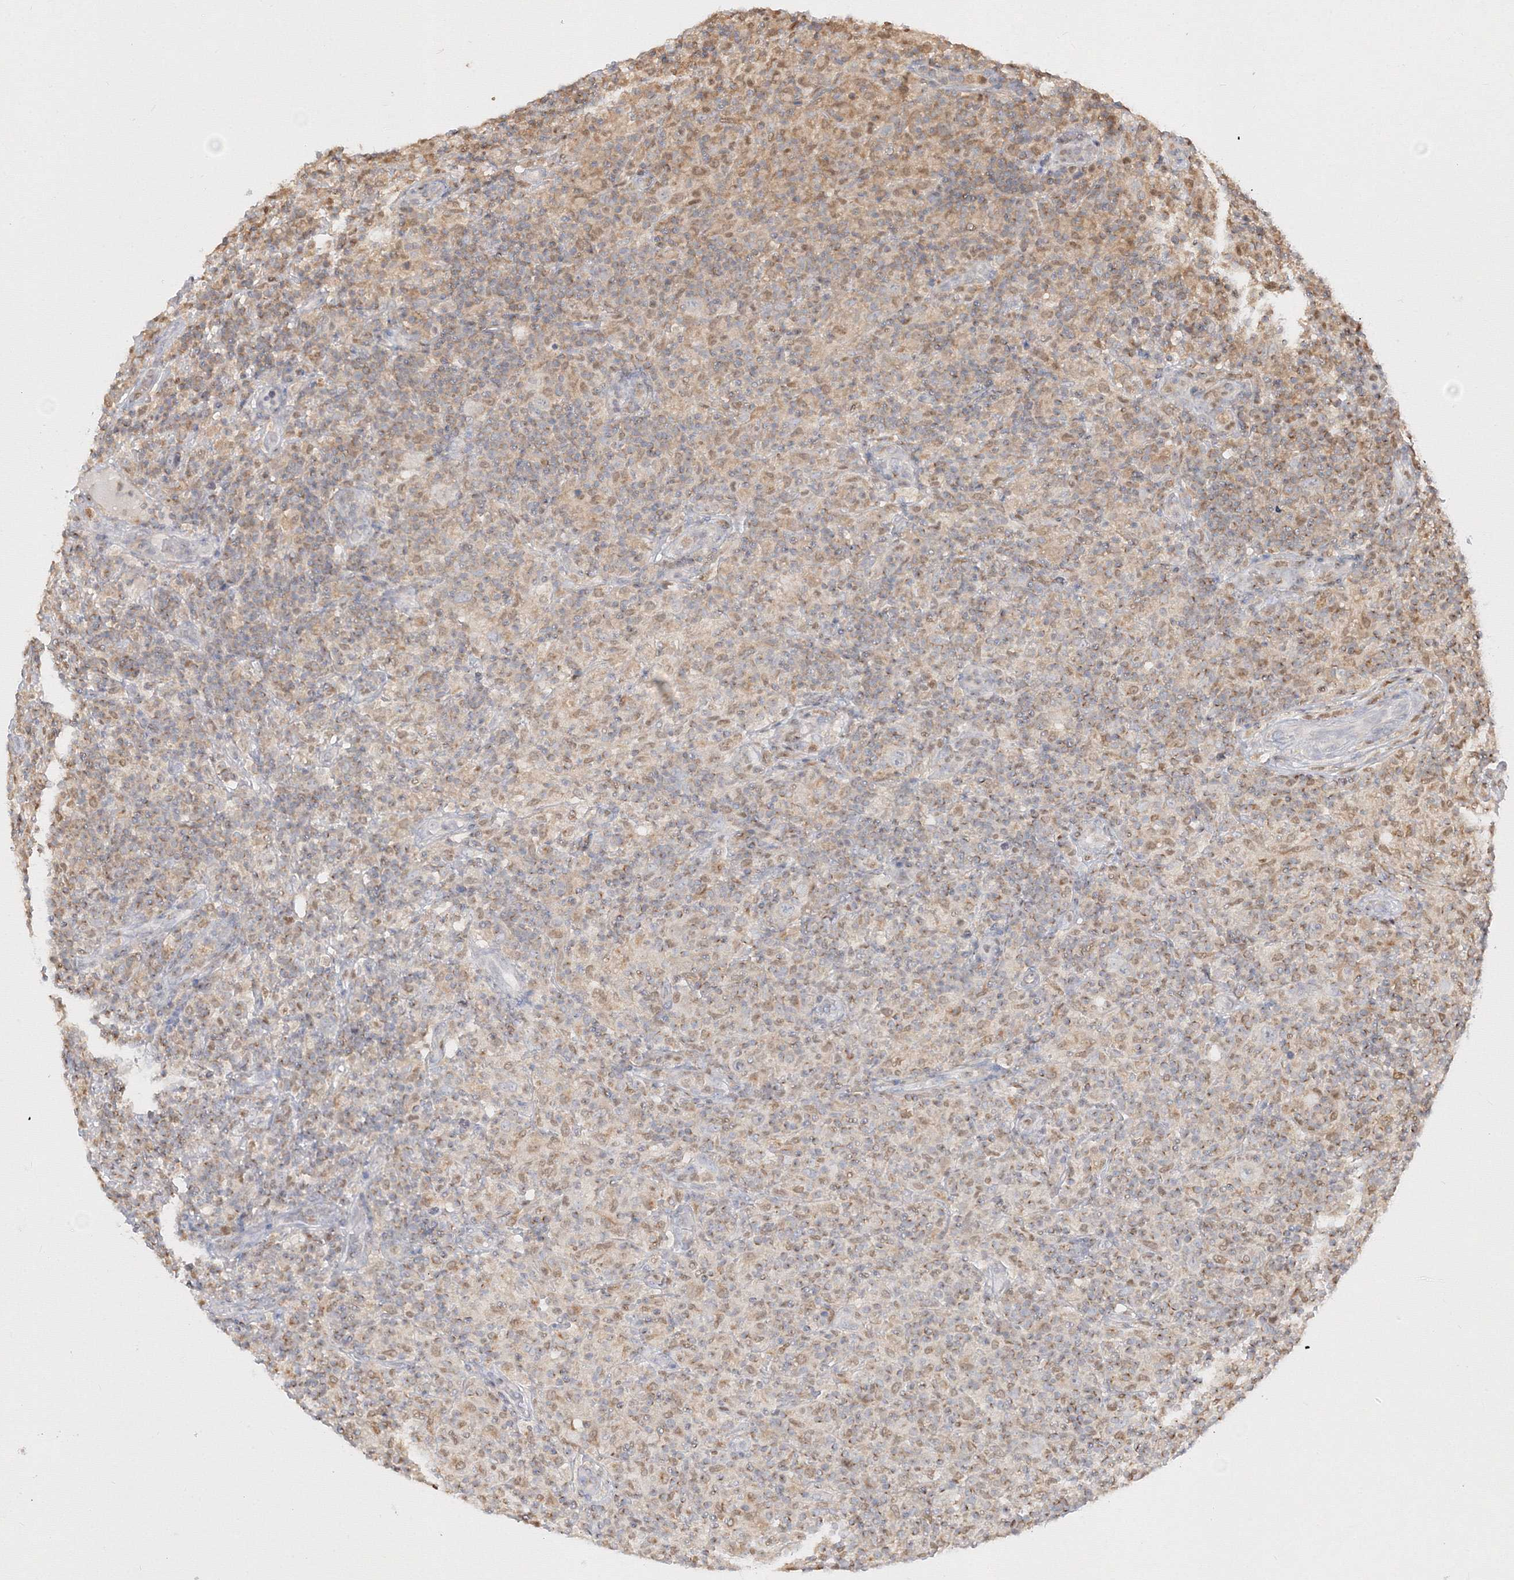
{"staining": {"intensity": "negative", "quantity": "none", "location": "none"}, "tissue": "lymphoma", "cell_type": "Tumor cells", "image_type": "cancer", "snomed": [{"axis": "morphology", "description": "Hodgkin's disease, NOS"}, {"axis": "topography", "description": "Lymph node"}], "caption": "This is a photomicrograph of immunohistochemistry (IHC) staining of Hodgkin's disease, which shows no expression in tumor cells.", "gene": "TMEM50B", "patient": {"sex": "male", "age": 70}}